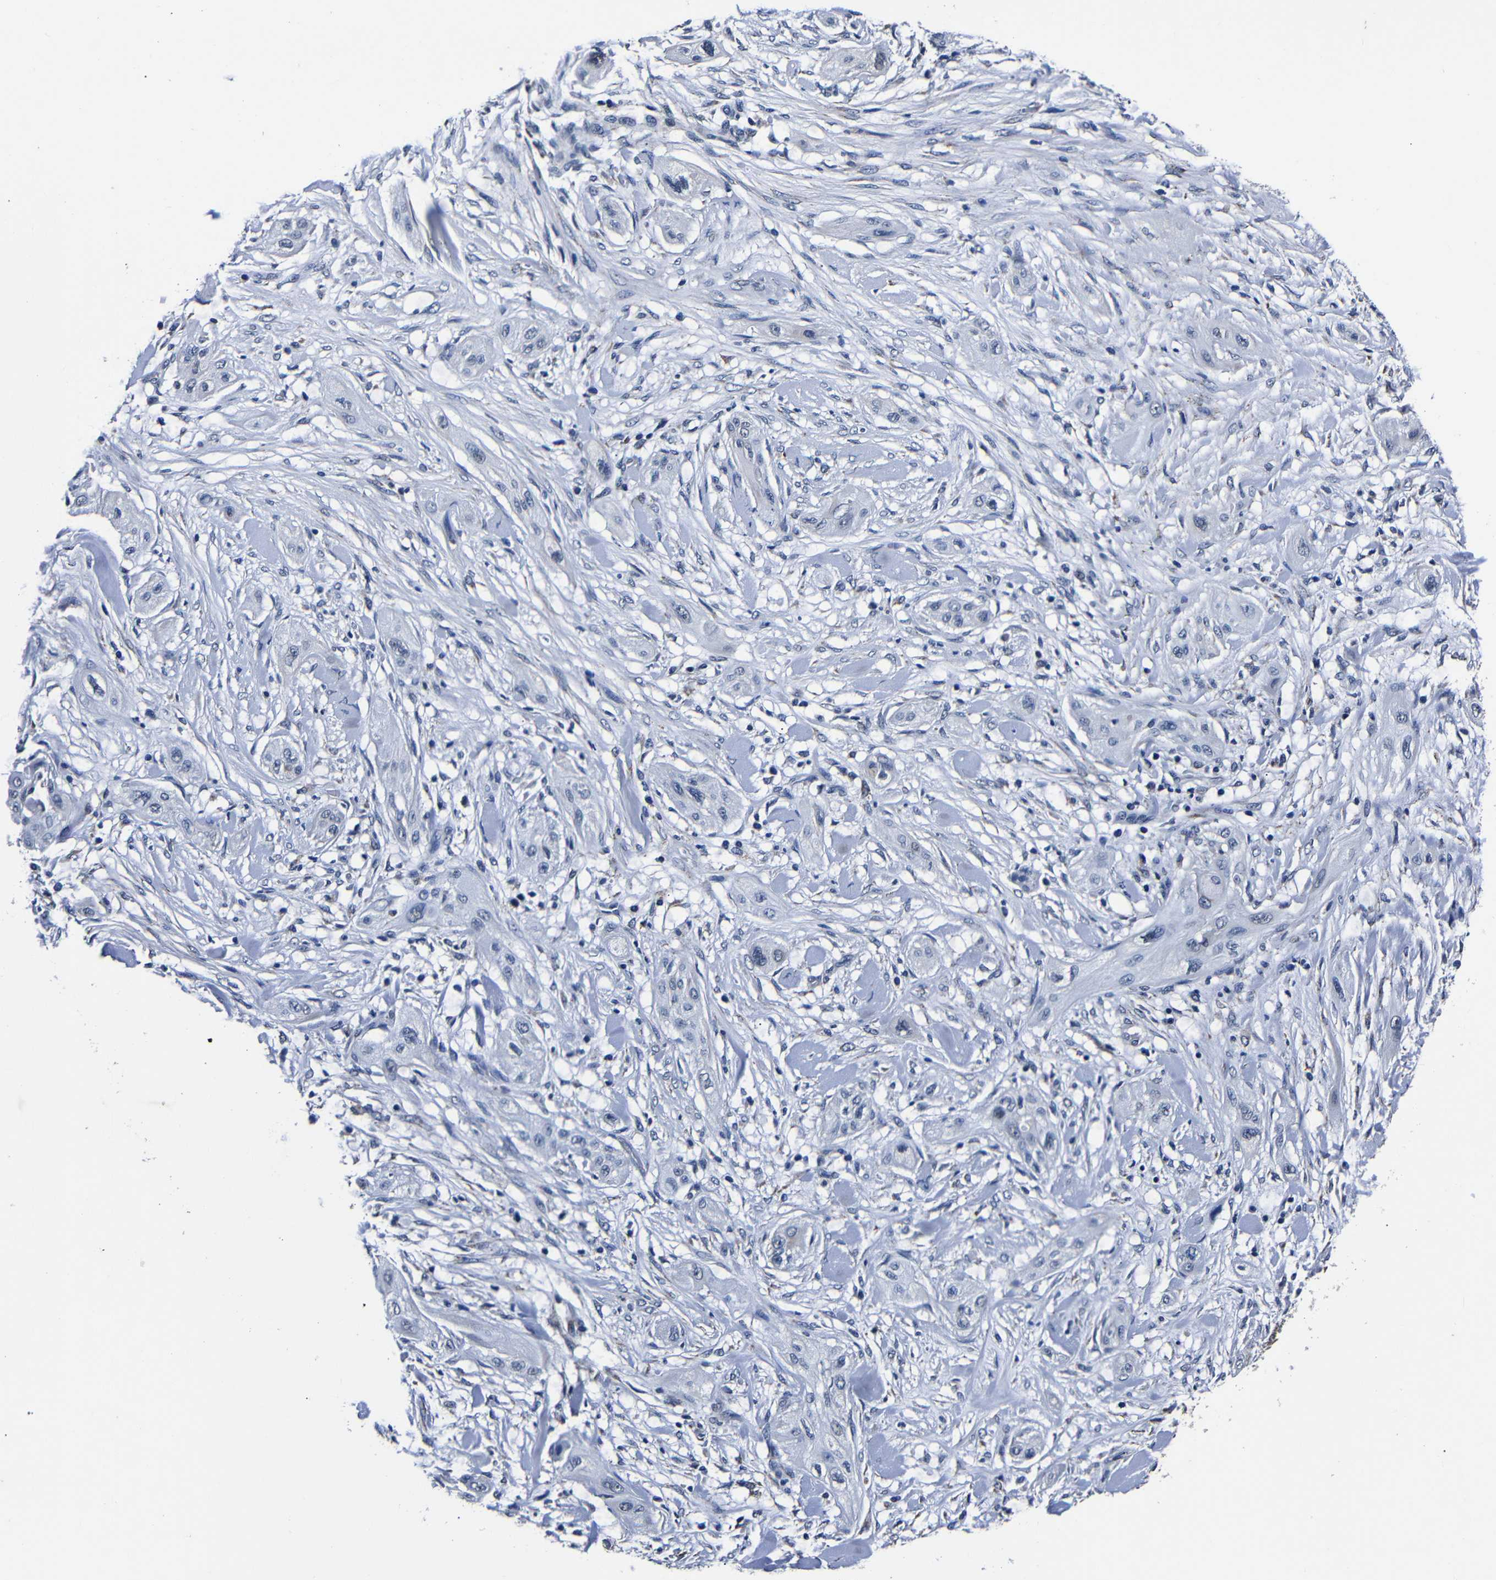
{"staining": {"intensity": "negative", "quantity": "none", "location": "none"}, "tissue": "lung cancer", "cell_type": "Tumor cells", "image_type": "cancer", "snomed": [{"axis": "morphology", "description": "Squamous cell carcinoma, NOS"}, {"axis": "topography", "description": "Lung"}], "caption": "Tumor cells are negative for protein expression in human lung squamous cell carcinoma.", "gene": "DEPP1", "patient": {"sex": "female", "age": 47}}